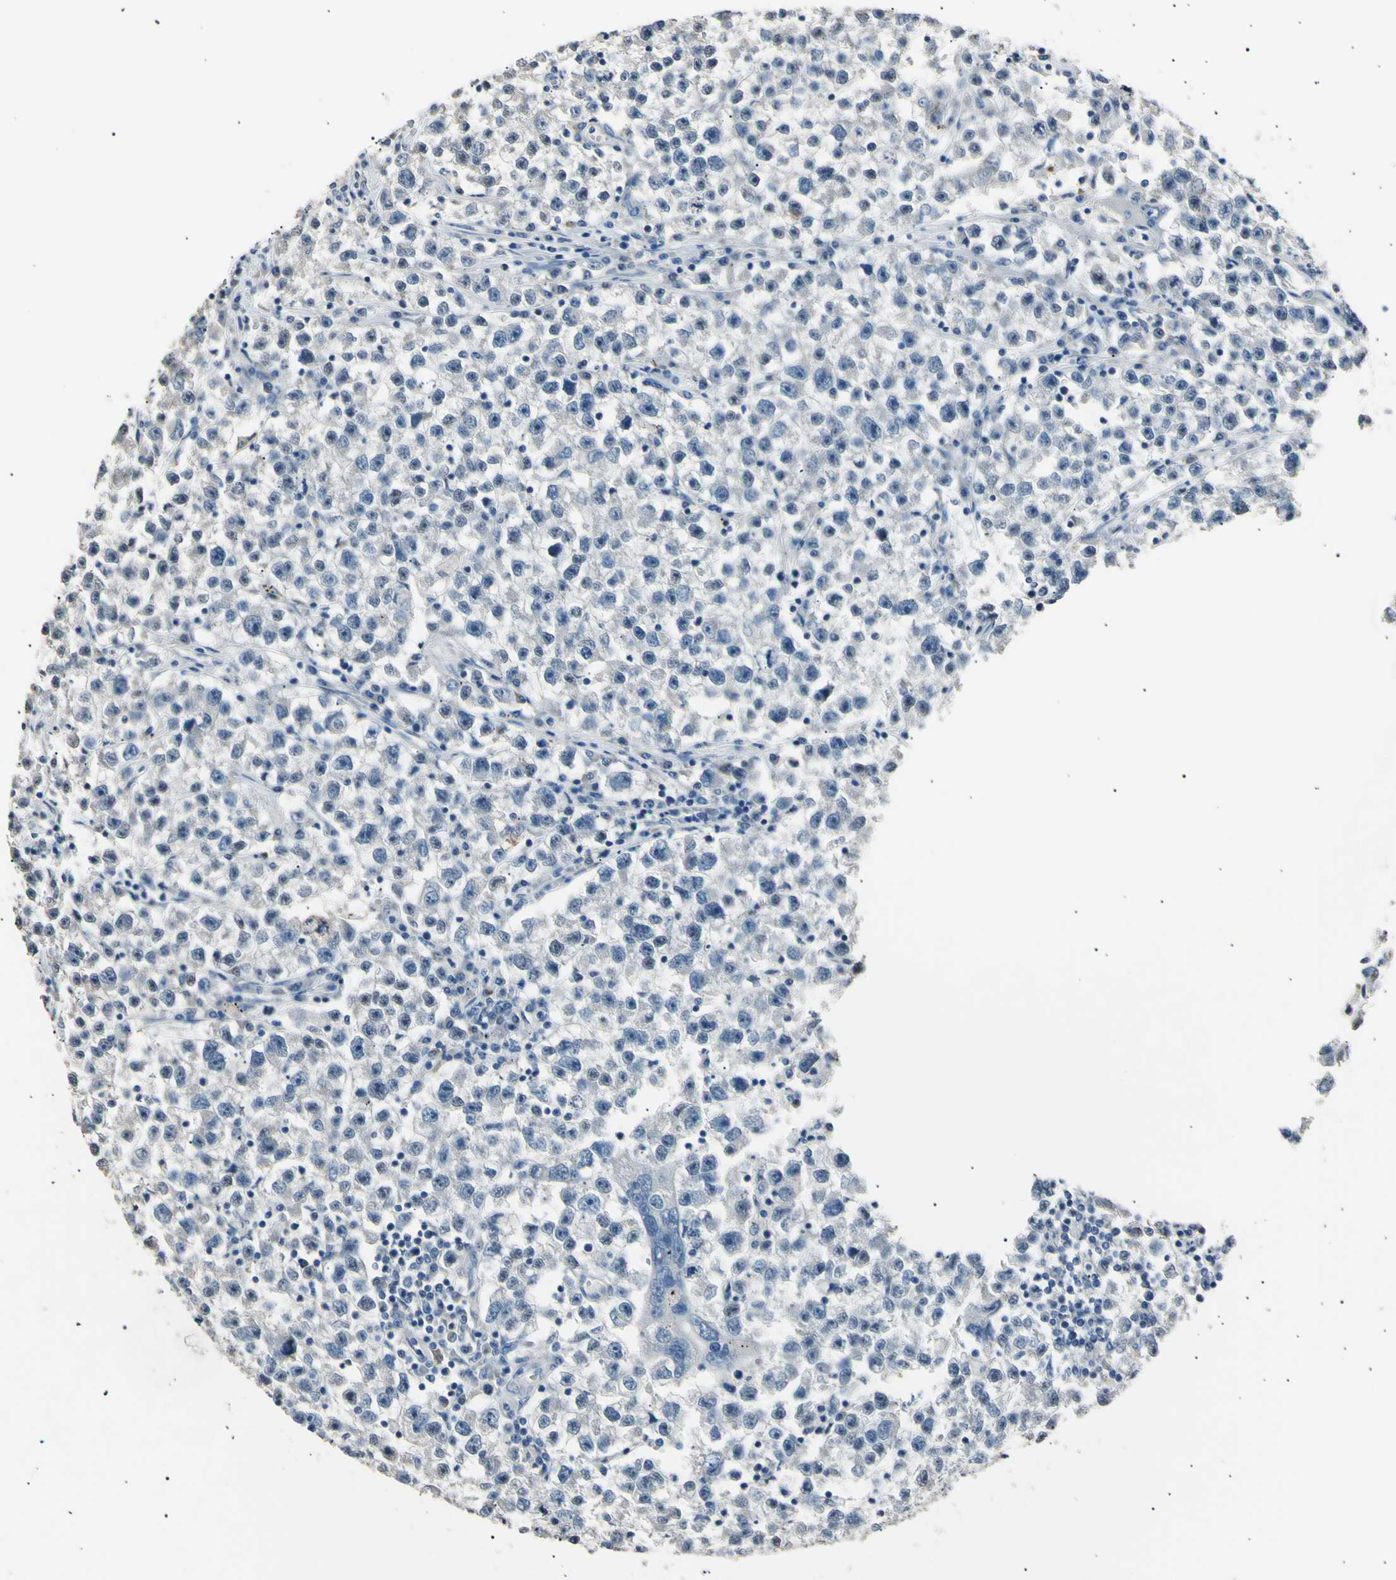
{"staining": {"intensity": "negative", "quantity": "none", "location": "none"}, "tissue": "testis cancer", "cell_type": "Tumor cells", "image_type": "cancer", "snomed": [{"axis": "morphology", "description": "Seminoma, NOS"}, {"axis": "topography", "description": "Testis"}], "caption": "This micrograph is of testis cancer stained with immunohistochemistry to label a protein in brown with the nuclei are counter-stained blue. There is no positivity in tumor cells.", "gene": "LDLR", "patient": {"sex": "male", "age": 22}}